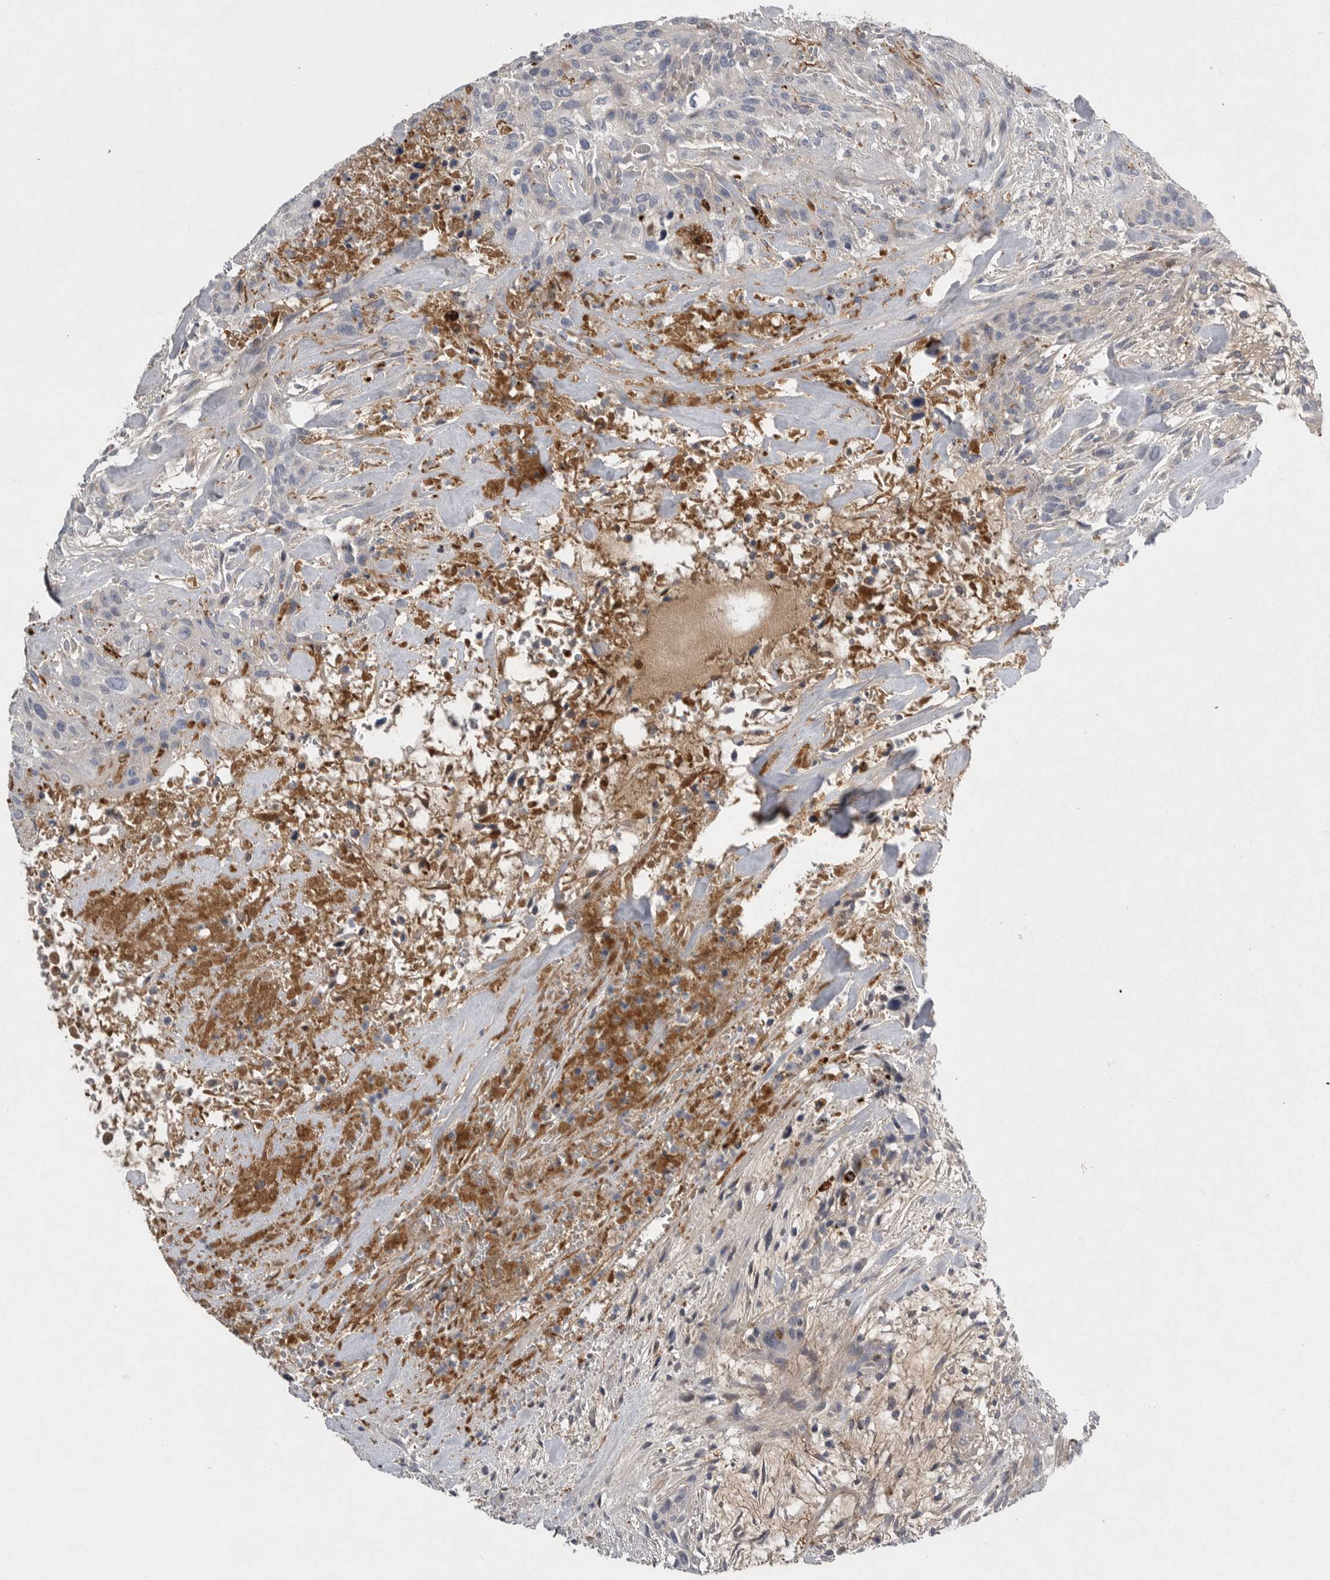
{"staining": {"intensity": "negative", "quantity": "none", "location": "none"}, "tissue": "urothelial cancer", "cell_type": "Tumor cells", "image_type": "cancer", "snomed": [{"axis": "morphology", "description": "Urothelial carcinoma, High grade"}, {"axis": "topography", "description": "Urinary bladder"}], "caption": "DAB (3,3'-diaminobenzidine) immunohistochemical staining of high-grade urothelial carcinoma demonstrates no significant expression in tumor cells. The staining was performed using DAB (3,3'-diaminobenzidine) to visualize the protein expression in brown, while the nuclei were stained in blue with hematoxylin (Magnification: 20x).", "gene": "CRP", "patient": {"sex": "male", "age": 35}}